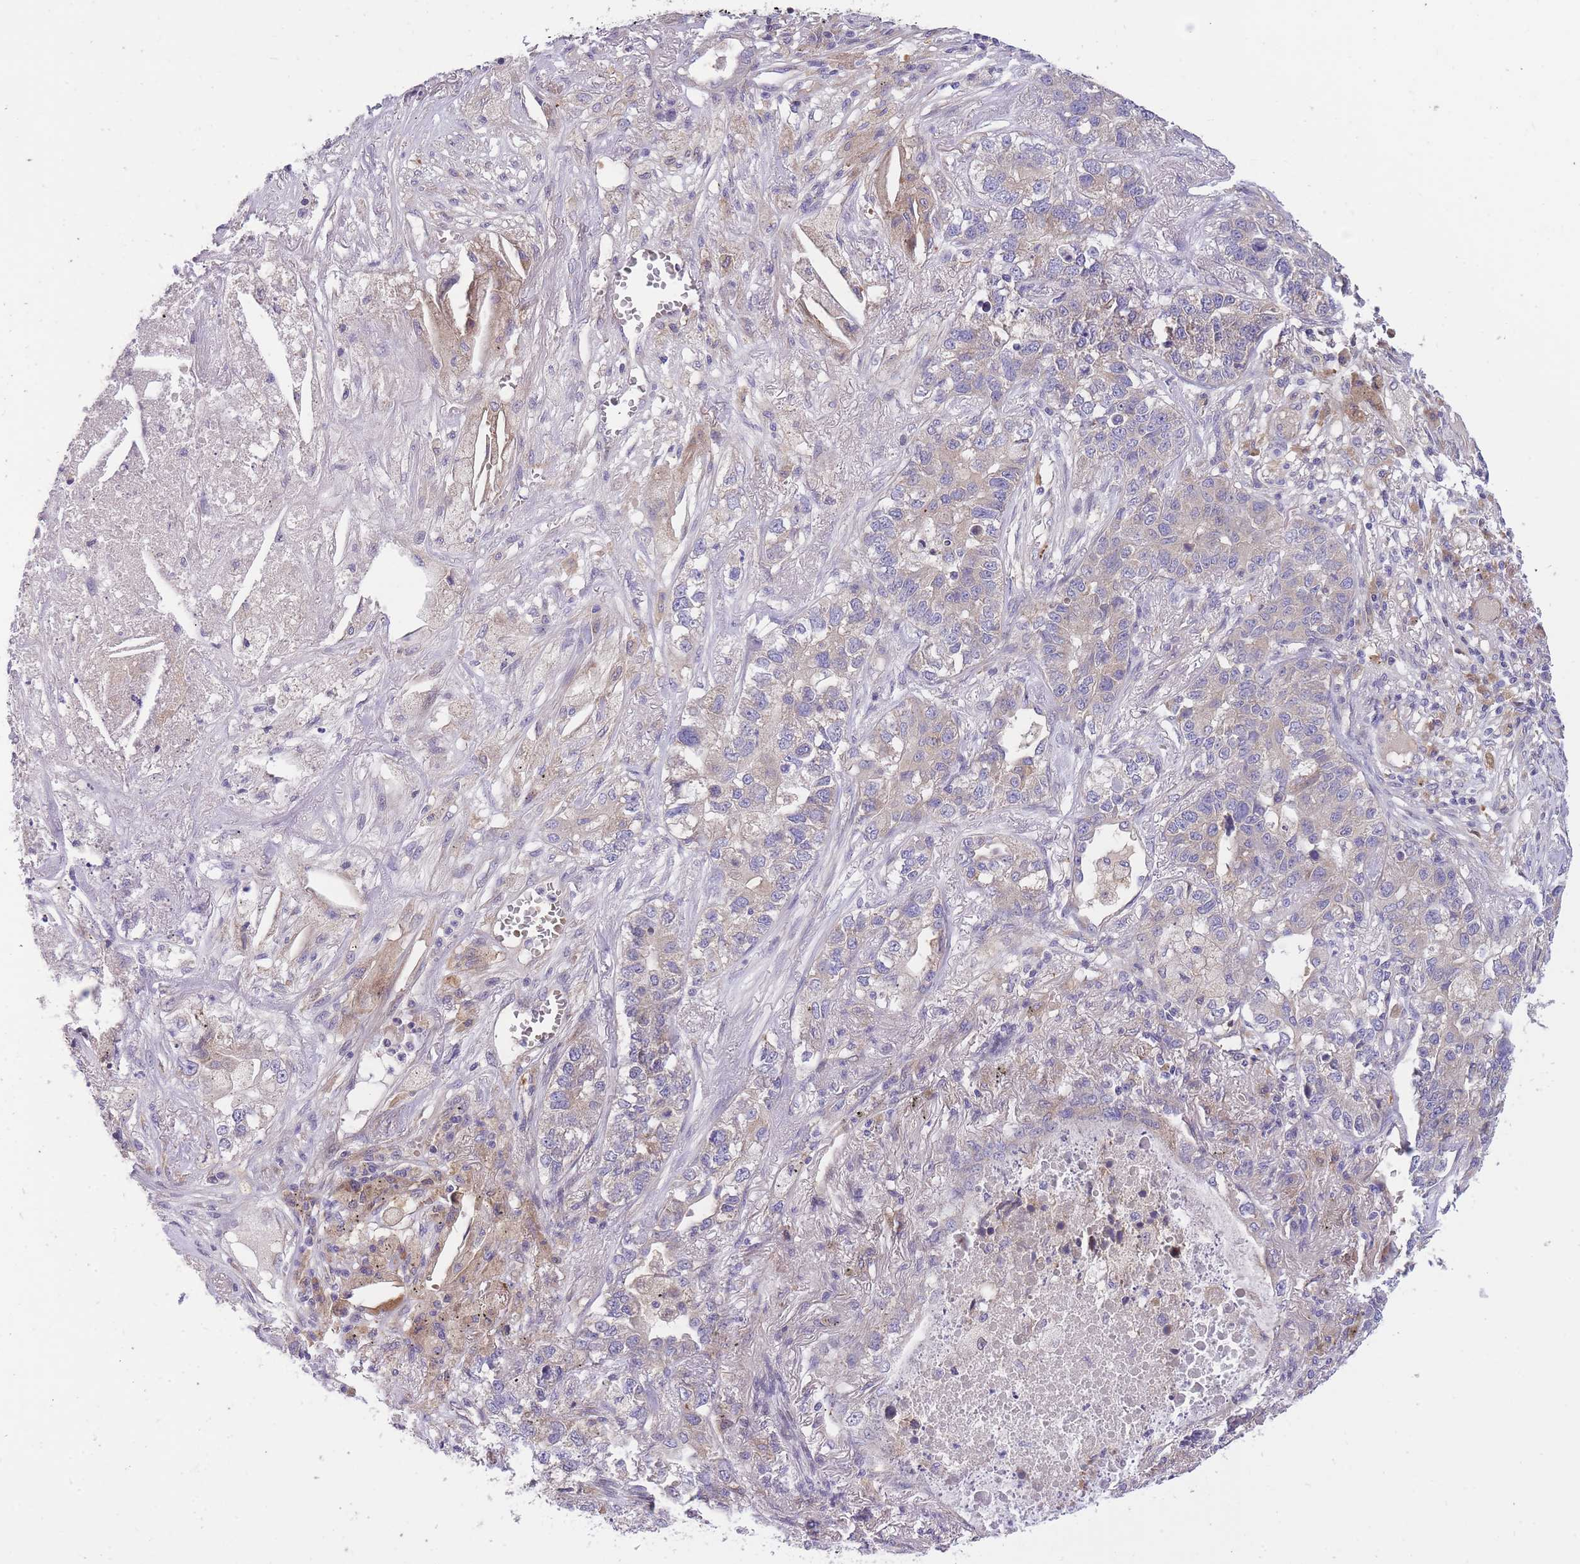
{"staining": {"intensity": "negative", "quantity": "none", "location": "none"}, "tissue": "lung cancer", "cell_type": "Tumor cells", "image_type": "cancer", "snomed": [{"axis": "morphology", "description": "Adenocarcinoma, NOS"}, {"axis": "topography", "description": "Lung"}], "caption": "The image exhibits no significant expression in tumor cells of lung cancer (adenocarcinoma). (DAB (3,3'-diaminobenzidine) IHC visualized using brightfield microscopy, high magnification).", "gene": "CRYGN", "patient": {"sex": "male", "age": 49}}